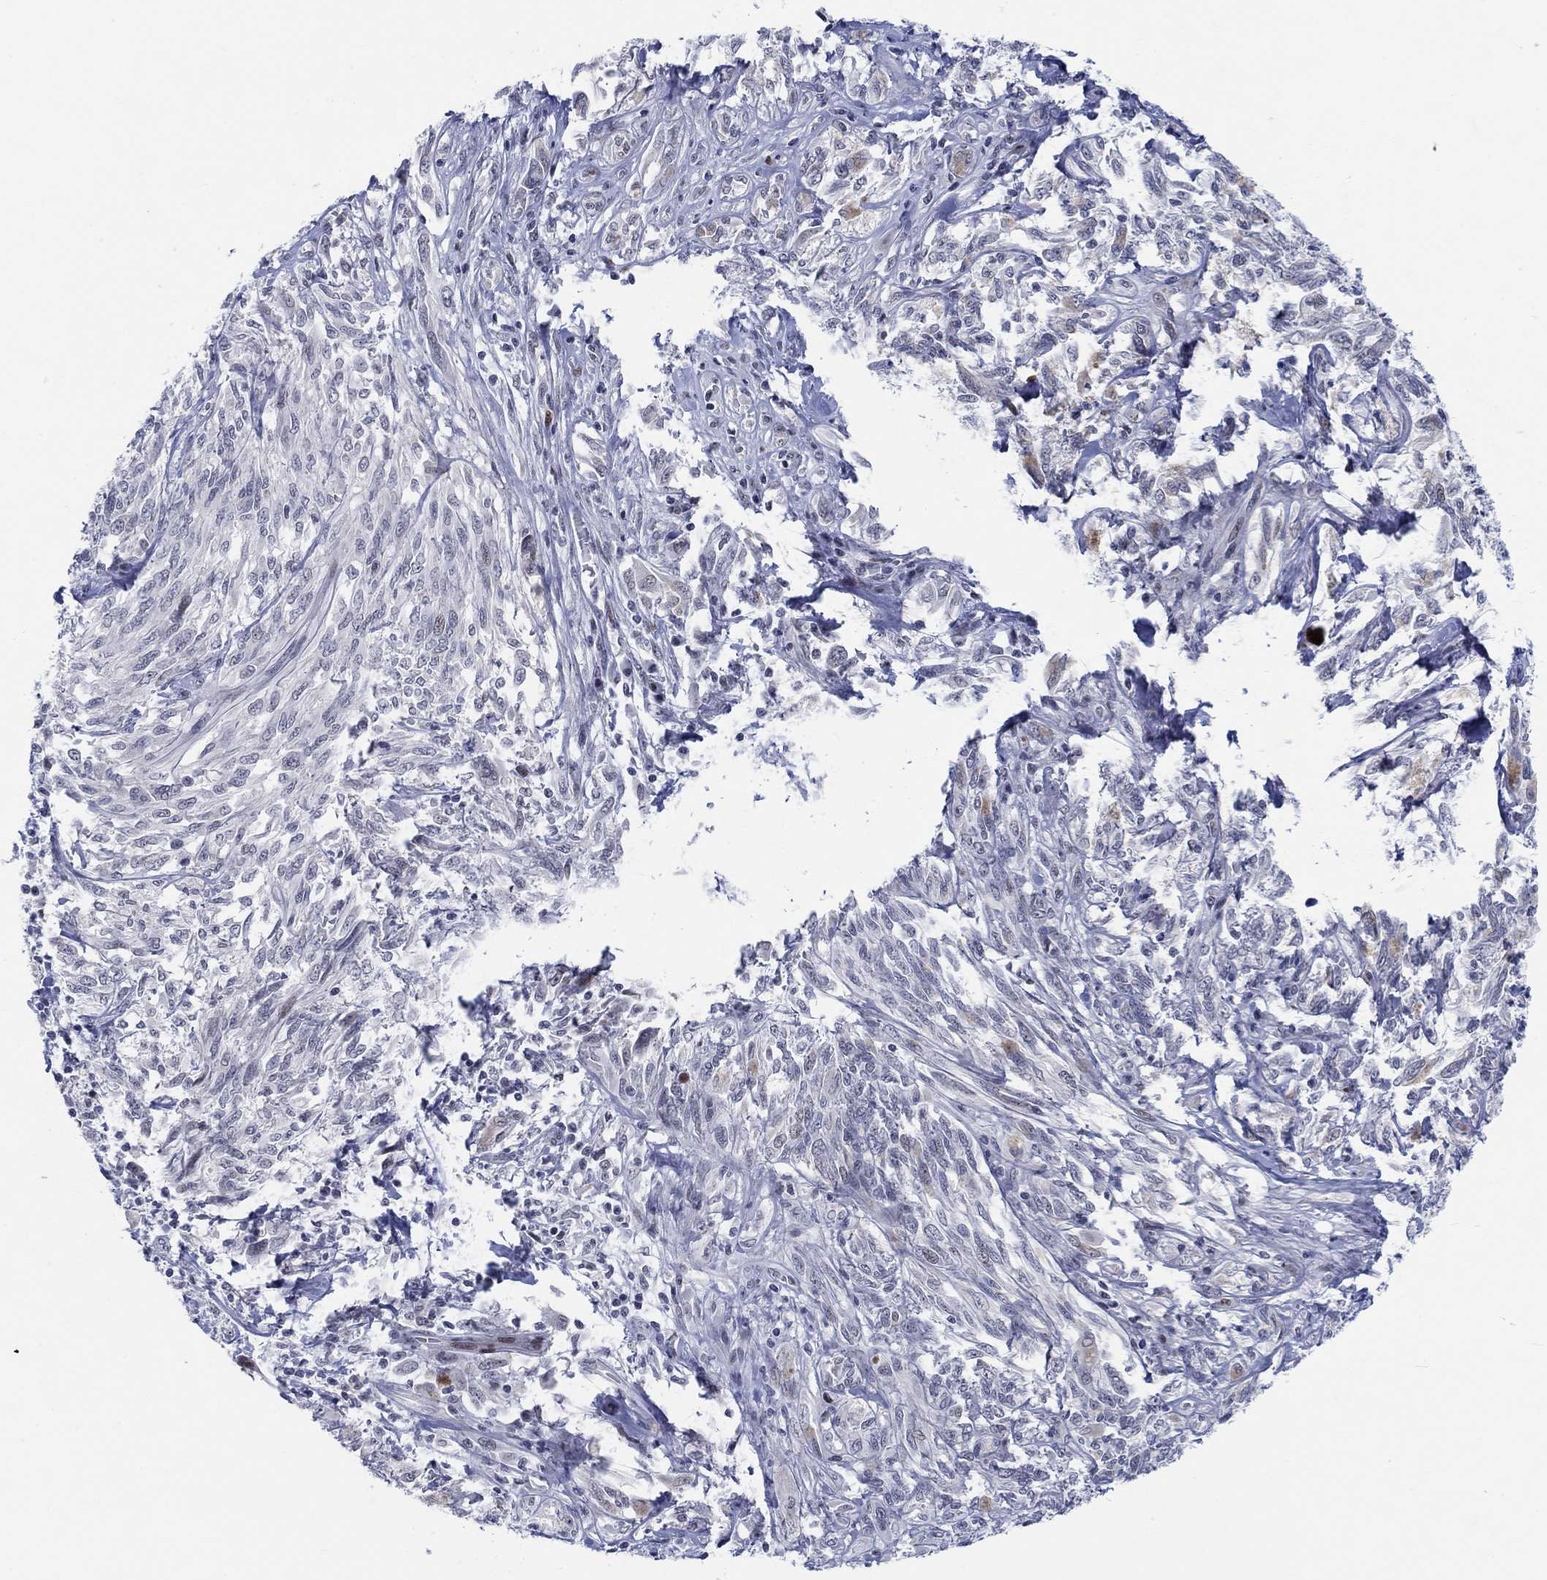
{"staining": {"intensity": "negative", "quantity": "none", "location": "none"}, "tissue": "melanoma", "cell_type": "Tumor cells", "image_type": "cancer", "snomed": [{"axis": "morphology", "description": "Malignant melanoma, NOS"}, {"axis": "topography", "description": "Skin"}], "caption": "This is an immunohistochemistry micrograph of human malignant melanoma. There is no positivity in tumor cells.", "gene": "NEU3", "patient": {"sex": "female", "age": 91}}